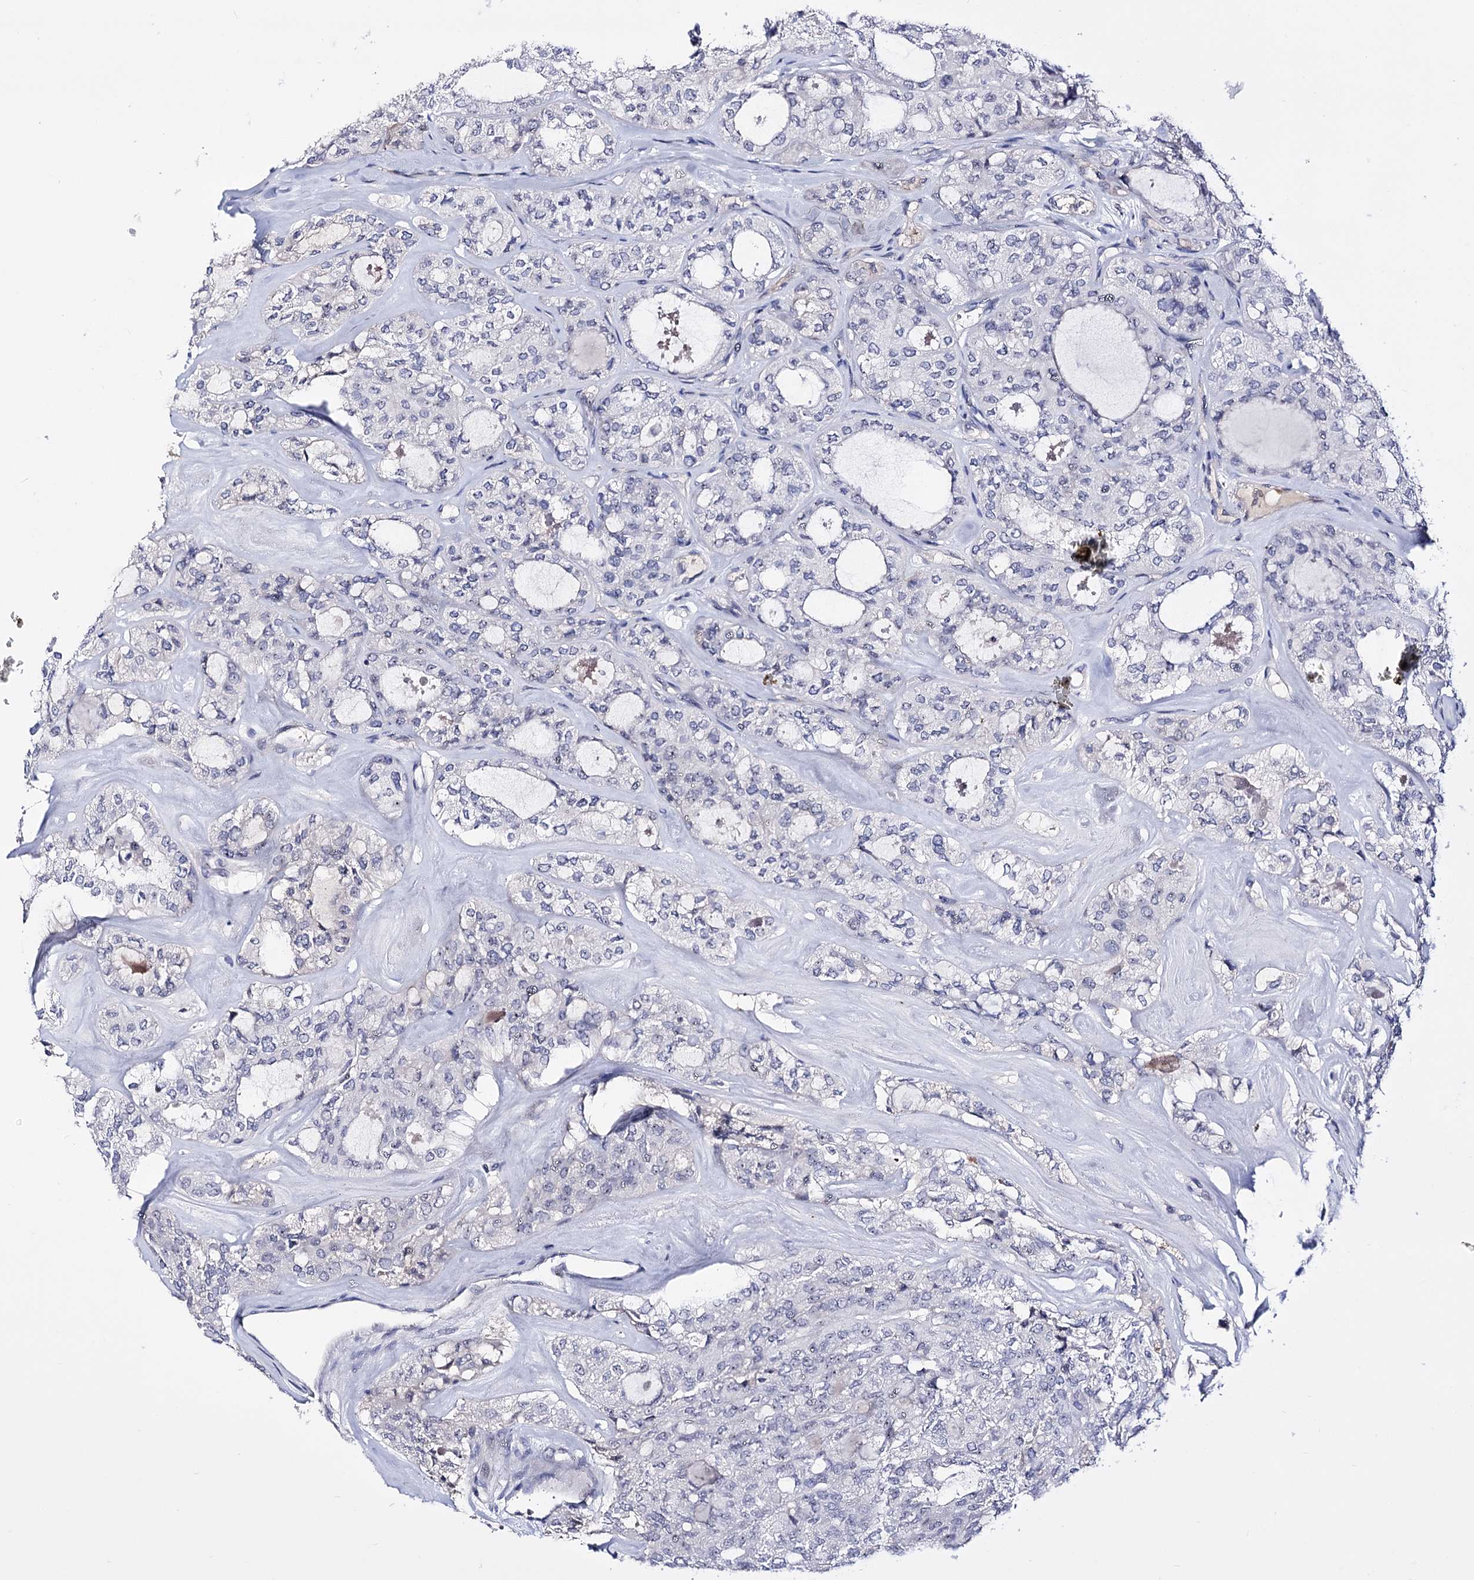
{"staining": {"intensity": "negative", "quantity": "none", "location": "none"}, "tissue": "thyroid cancer", "cell_type": "Tumor cells", "image_type": "cancer", "snomed": [{"axis": "morphology", "description": "Follicular adenoma carcinoma, NOS"}, {"axis": "topography", "description": "Thyroid gland"}], "caption": "DAB immunohistochemical staining of human follicular adenoma carcinoma (thyroid) demonstrates no significant positivity in tumor cells.", "gene": "PCGF5", "patient": {"sex": "male", "age": 75}}